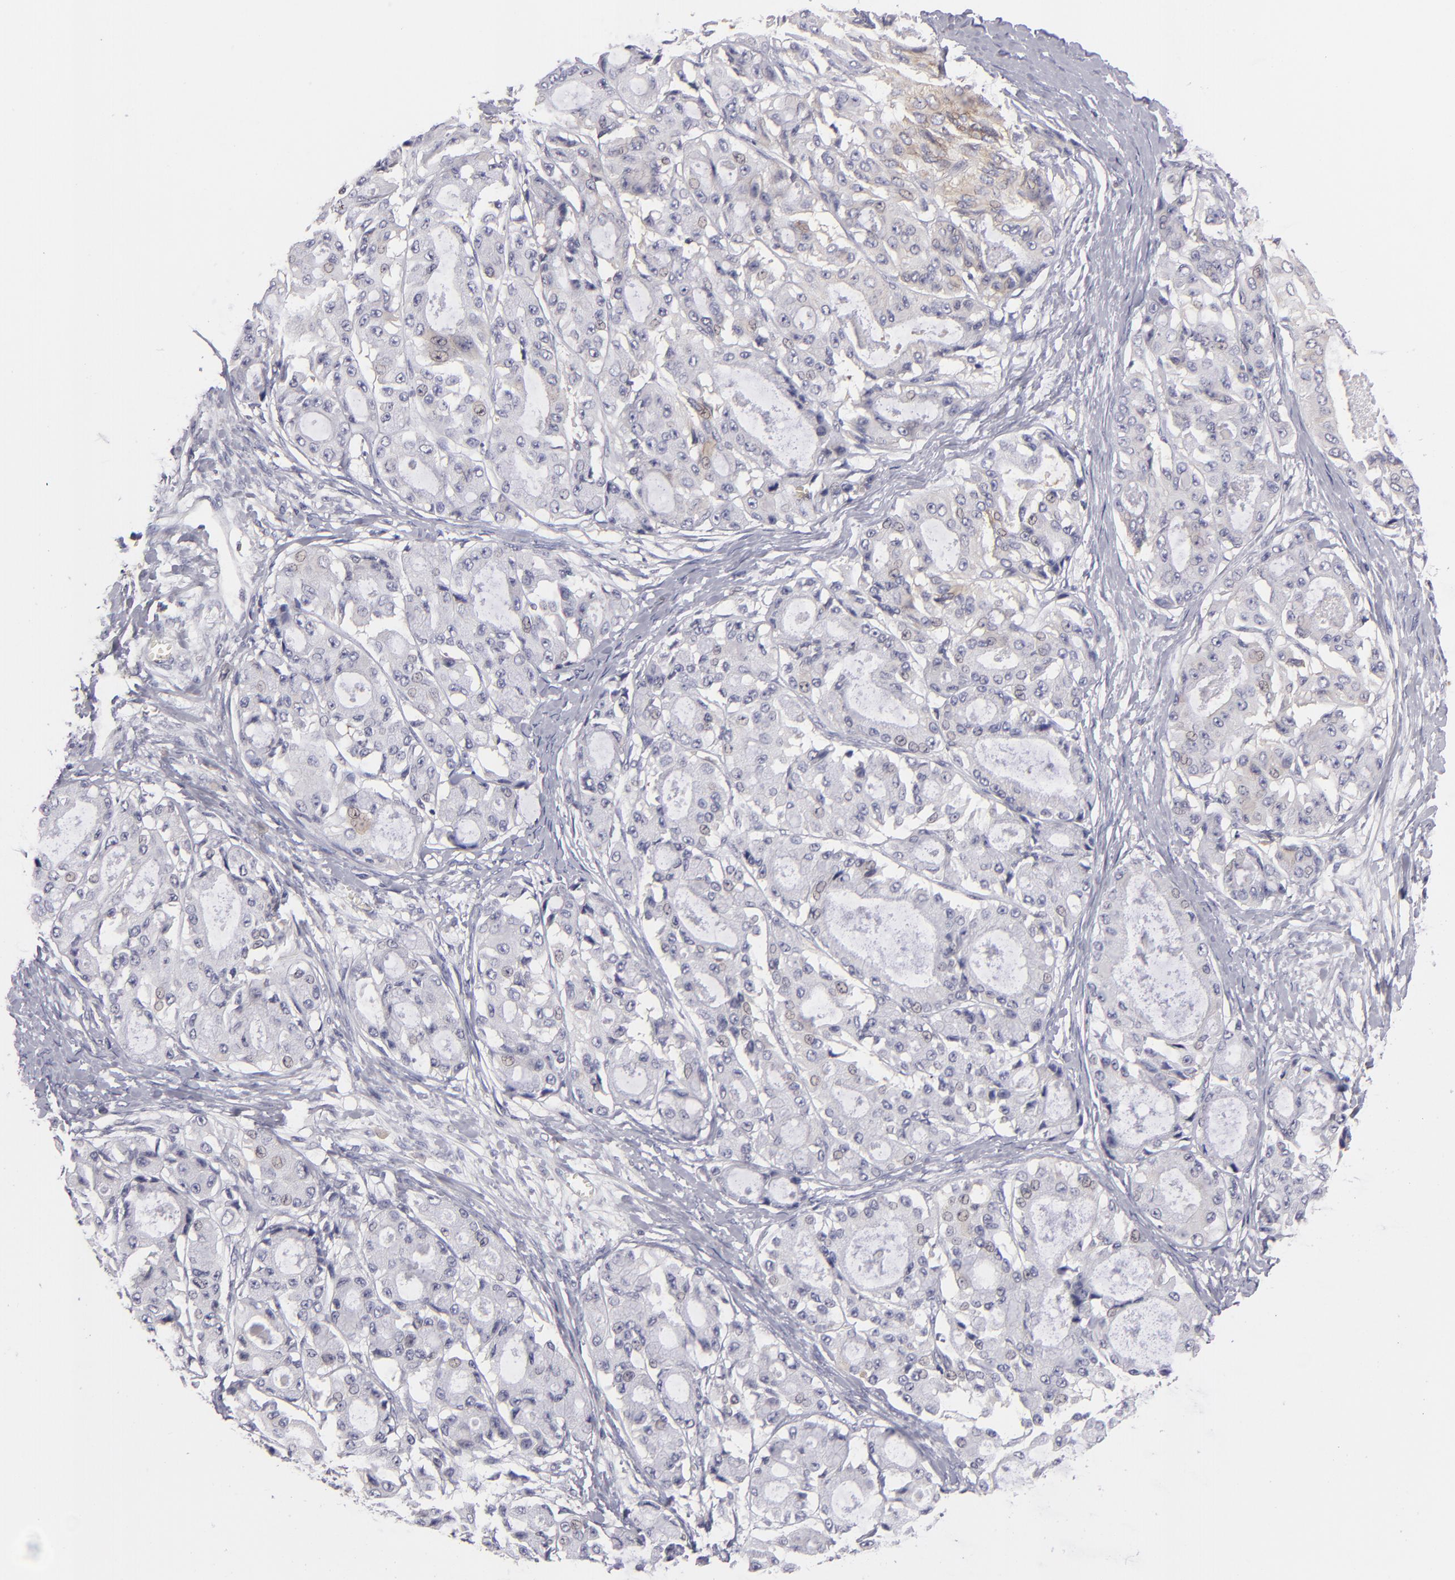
{"staining": {"intensity": "moderate", "quantity": "<25%", "location": "cytoplasmic/membranous"}, "tissue": "ovarian cancer", "cell_type": "Tumor cells", "image_type": "cancer", "snomed": [{"axis": "morphology", "description": "Carcinoma, endometroid"}, {"axis": "topography", "description": "Ovary"}], "caption": "Protein expression analysis of ovarian cancer (endometroid carcinoma) displays moderate cytoplasmic/membranous staining in approximately <25% of tumor cells.", "gene": "MMP10", "patient": {"sex": "female", "age": 61}}